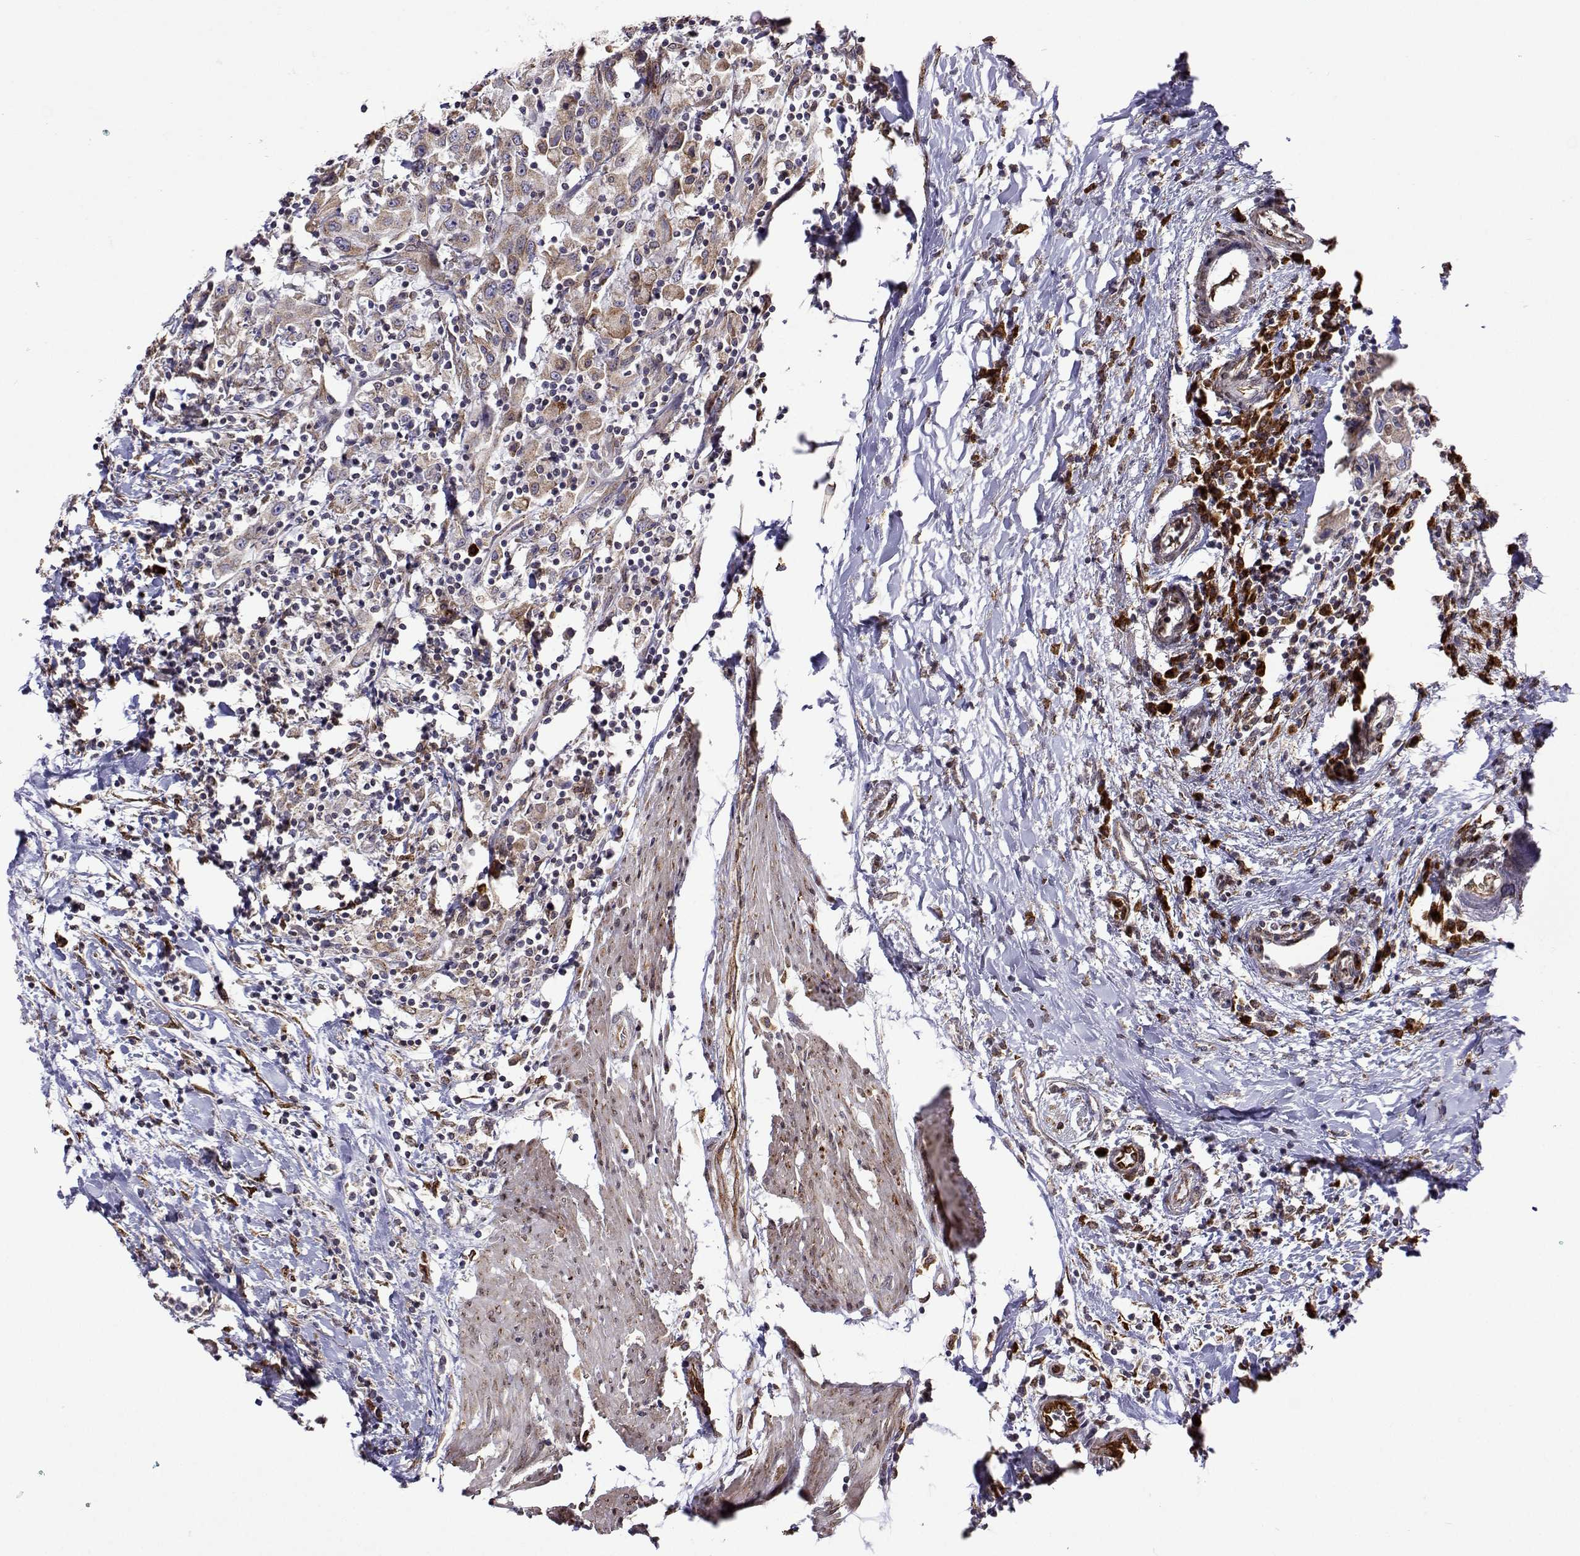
{"staining": {"intensity": "weak", "quantity": ">75%", "location": "cytoplasmic/membranous"}, "tissue": "urothelial cancer", "cell_type": "Tumor cells", "image_type": "cancer", "snomed": [{"axis": "morphology", "description": "Urothelial carcinoma, High grade"}, {"axis": "topography", "description": "Urinary bladder"}], "caption": "Brown immunohistochemical staining in urothelial carcinoma (high-grade) exhibits weak cytoplasmic/membranous positivity in about >75% of tumor cells.", "gene": "PGRMC2", "patient": {"sex": "male", "age": 61}}